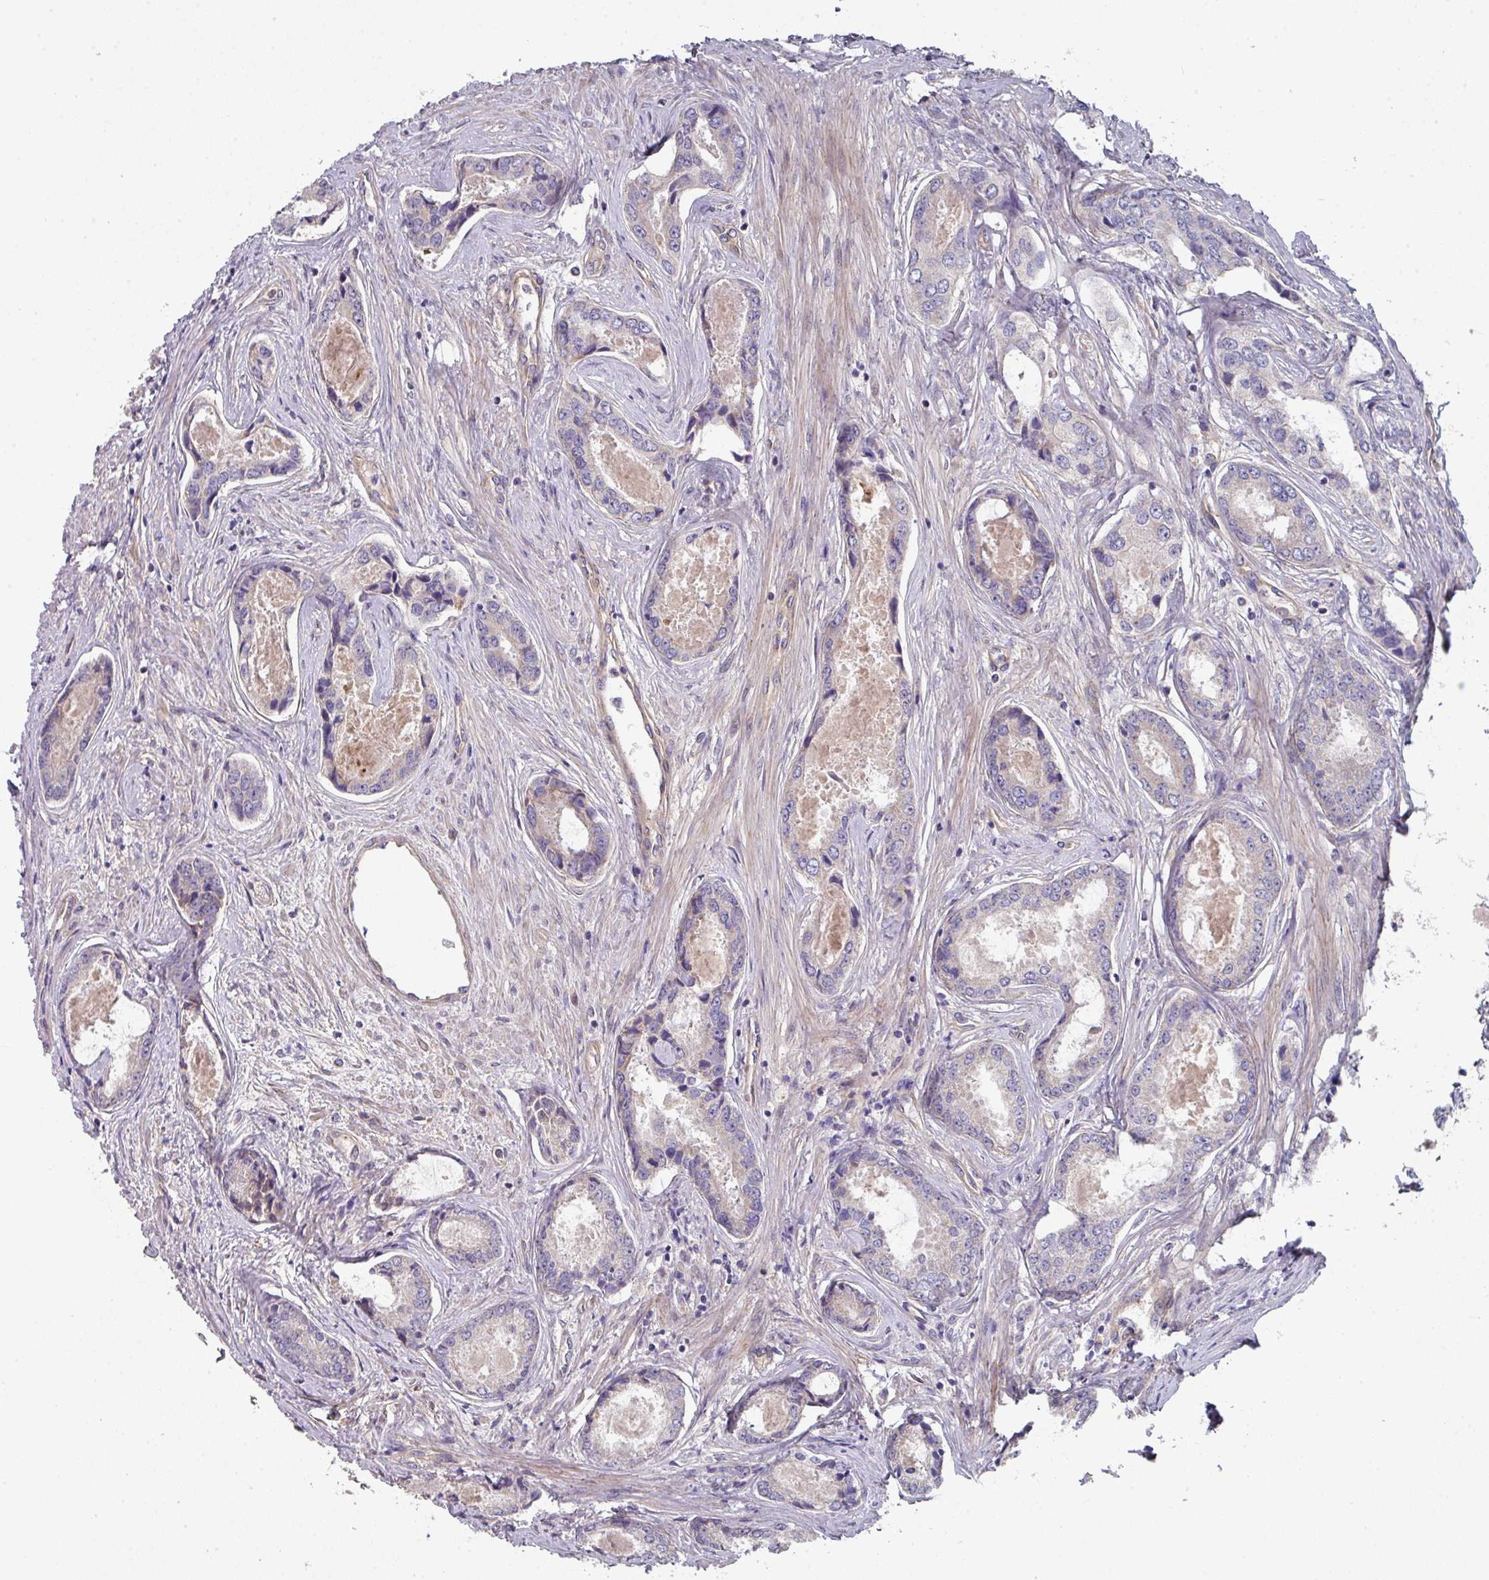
{"staining": {"intensity": "negative", "quantity": "none", "location": "none"}, "tissue": "prostate cancer", "cell_type": "Tumor cells", "image_type": "cancer", "snomed": [{"axis": "morphology", "description": "Adenocarcinoma, Low grade"}, {"axis": "topography", "description": "Prostate"}], "caption": "The histopathology image demonstrates no staining of tumor cells in prostate cancer (low-grade adenocarcinoma). The staining is performed using DAB brown chromogen with nuclei counter-stained in using hematoxylin.", "gene": "DCAF12L2", "patient": {"sex": "male", "age": 68}}